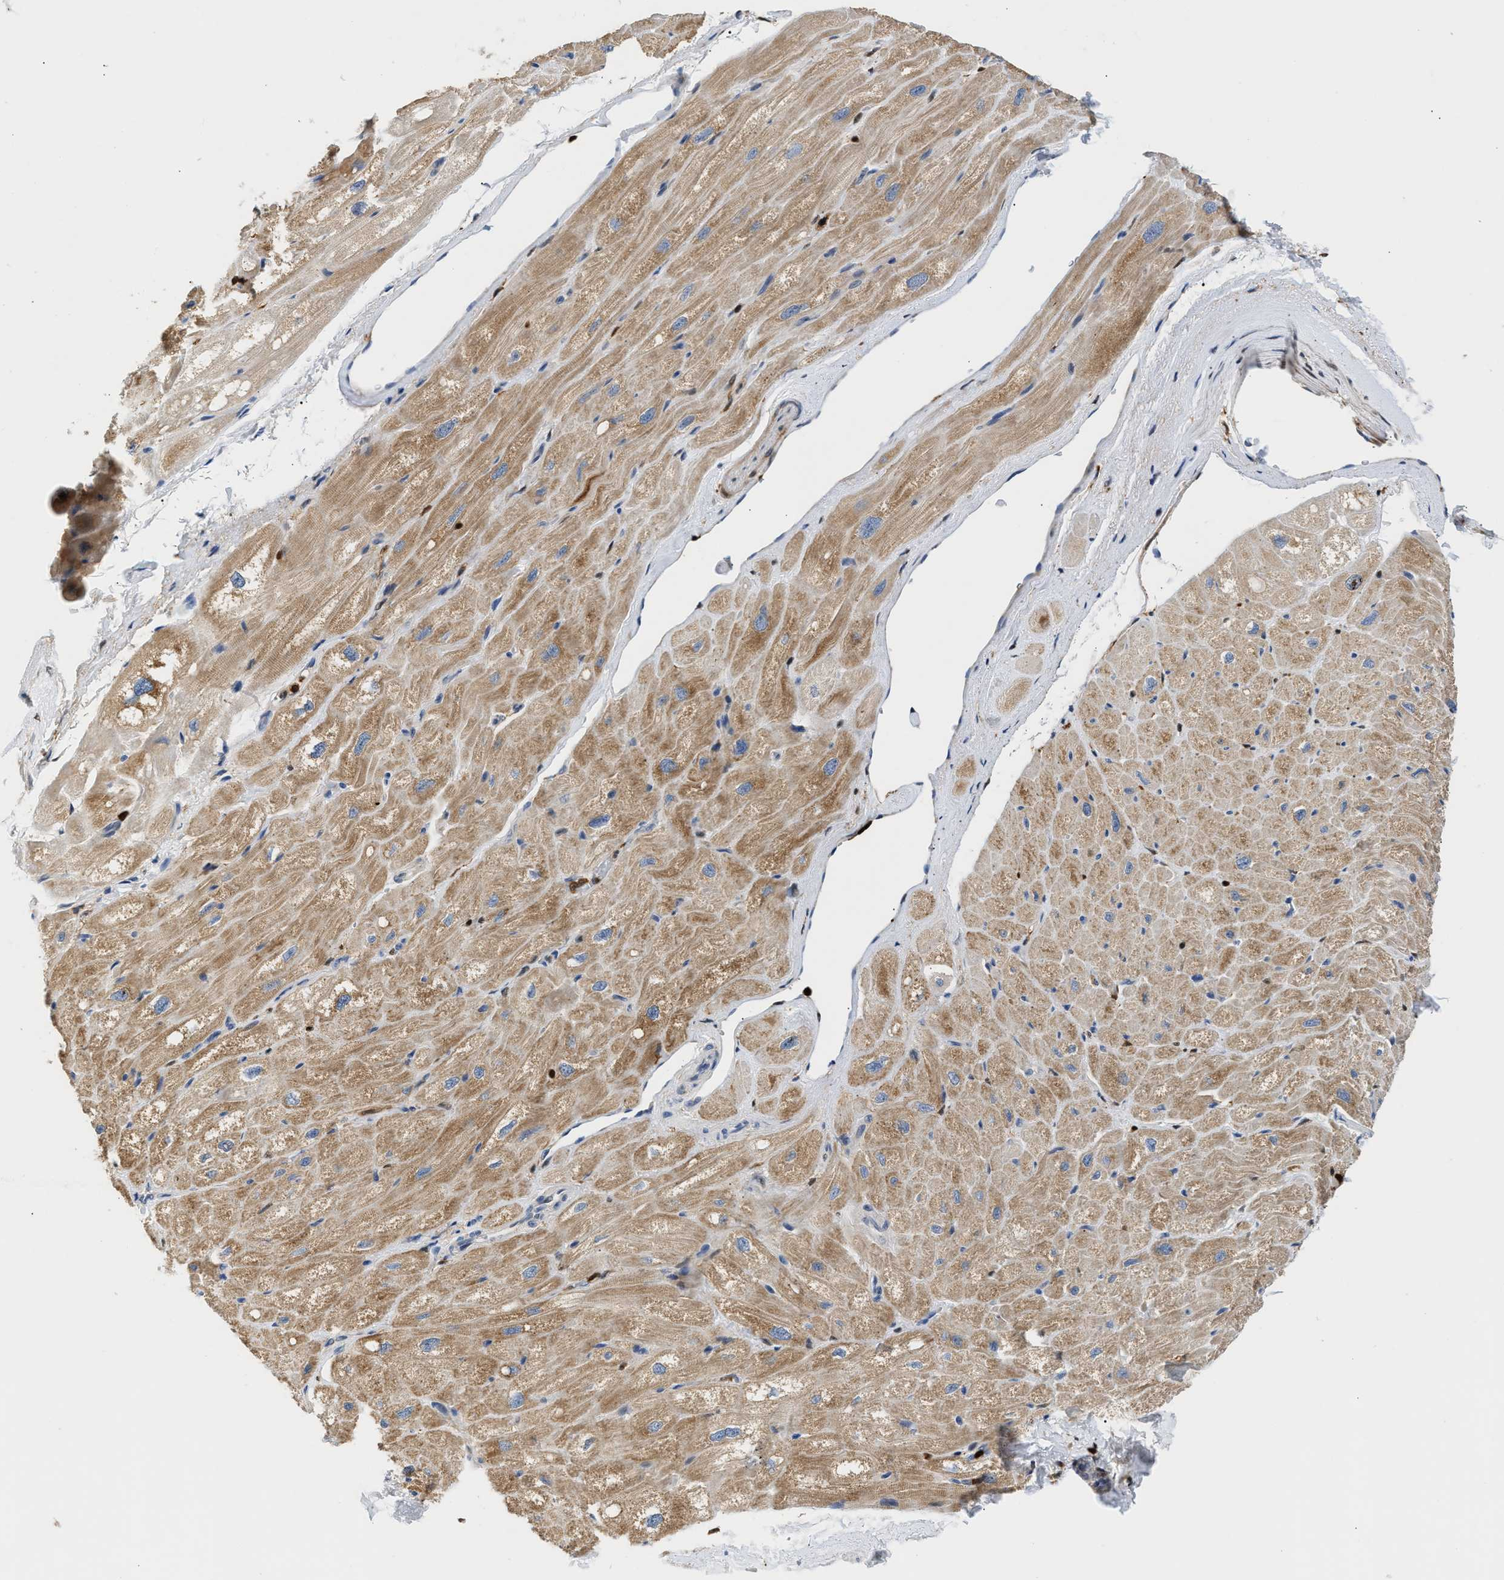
{"staining": {"intensity": "moderate", "quantity": ">75%", "location": "cytoplasmic/membranous"}, "tissue": "heart muscle", "cell_type": "Cardiomyocytes", "image_type": "normal", "snomed": [{"axis": "morphology", "description": "Normal tissue, NOS"}, {"axis": "topography", "description": "Heart"}], "caption": "A micrograph of human heart muscle stained for a protein exhibits moderate cytoplasmic/membranous brown staining in cardiomyocytes. Ihc stains the protein in brown and the nuclei are stained blue.", "gene": "SLIT2", "patient": {"sex": "male", "age": 49}}